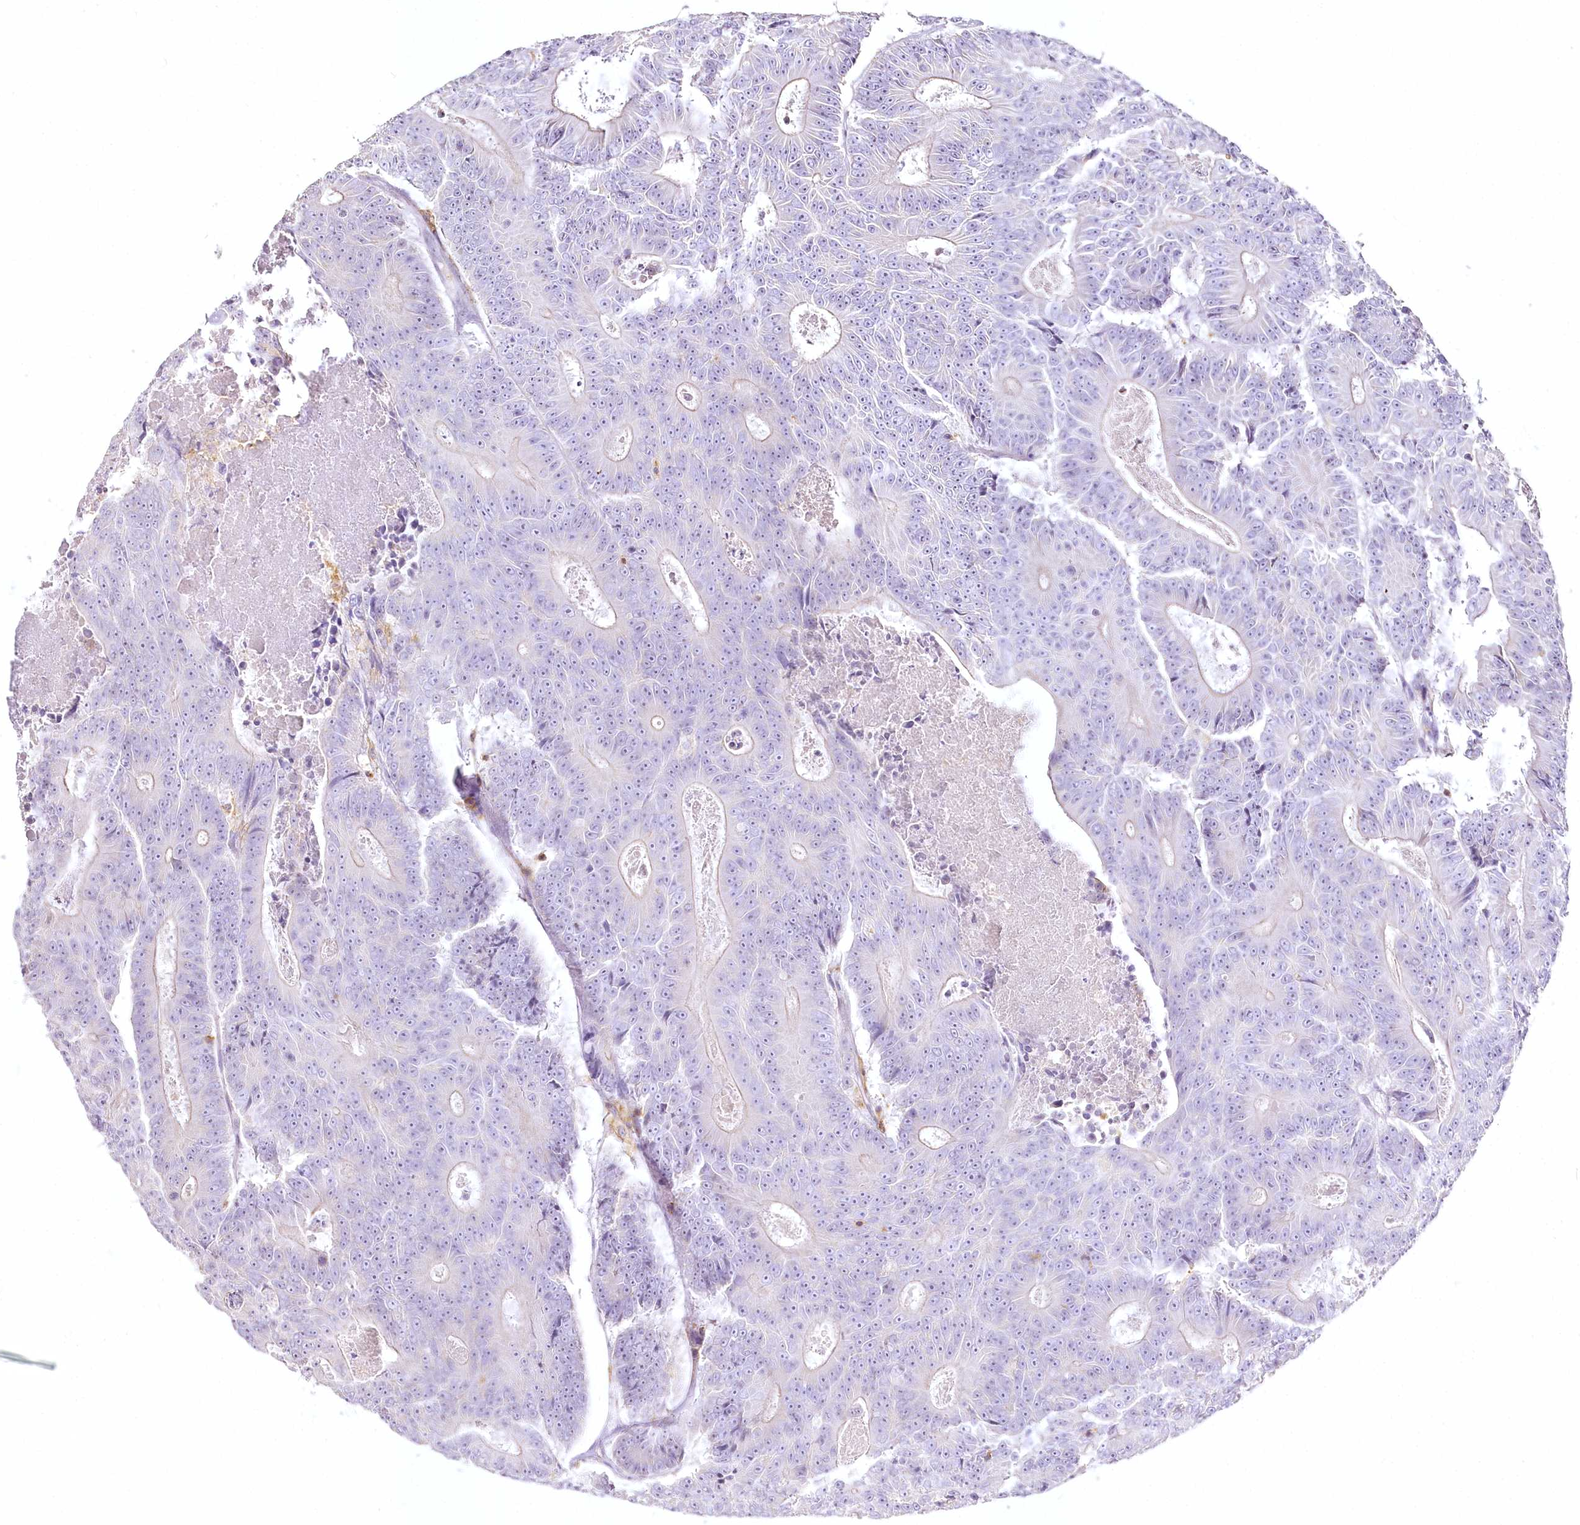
{"staining": {"intensity": "negative", "quantity": "none", "location": "none"}, "tissue": "colorectal cancer", "cell_type": "Tumor cells", "image_type": "cancer", "snomed": [{"axis": "morphology", "description": "Adenocarcinoma, NOS"}, {"axis": "topography", "description": "Colon"}], "caption": "Immunohistochemical staining of human colorectal adenocarcinoma displays no significant positivity in tumor cells.", "gene": "DOCK2", "patient": {"sex": "male", "age": 83}}